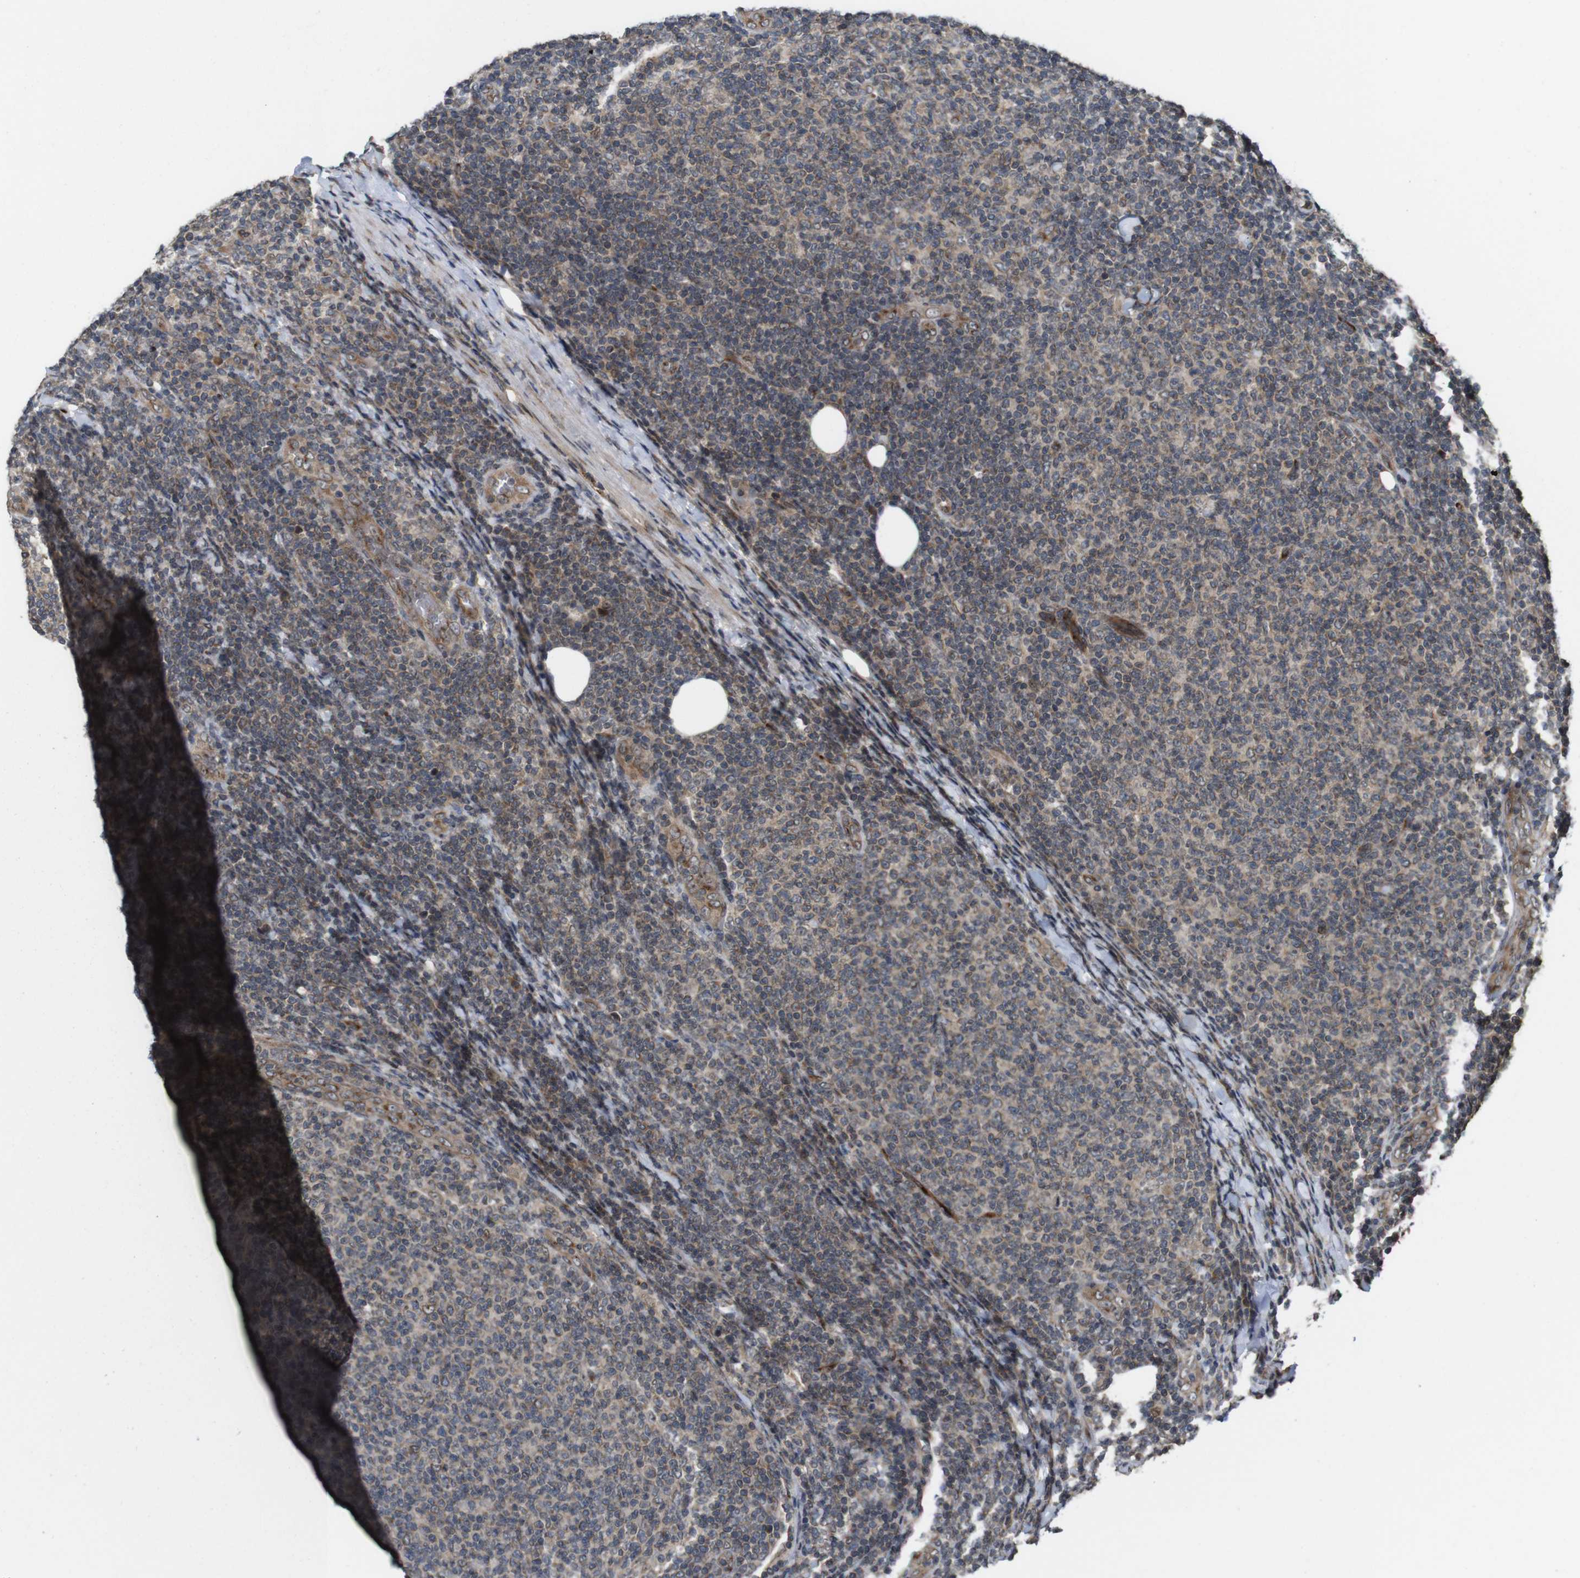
{"staining": {"intensity": "weak", "quantity": "<25%", "location": "cytoplasmic/membranous"}, "tissue": "lymphoma", "cell_type": "Tumor cells", "image_type": "cancer", "snomed": [{"axis": "morphology", "description": "Malignant lymphoma, non-Hodgkin's type, Low grade"}, {"axis": "topography", "description": "Lymph node"}], "caption": "This histopathology image is of low-grade malignant lymphoma, non-Hodgkin's type stained with IHC to label a protein in brown with the nuclei are counter-stained blue. There is no expression in tumor cells.", "gene": "EFCAB14", "patient": {"sex": "male", "age": 66}}